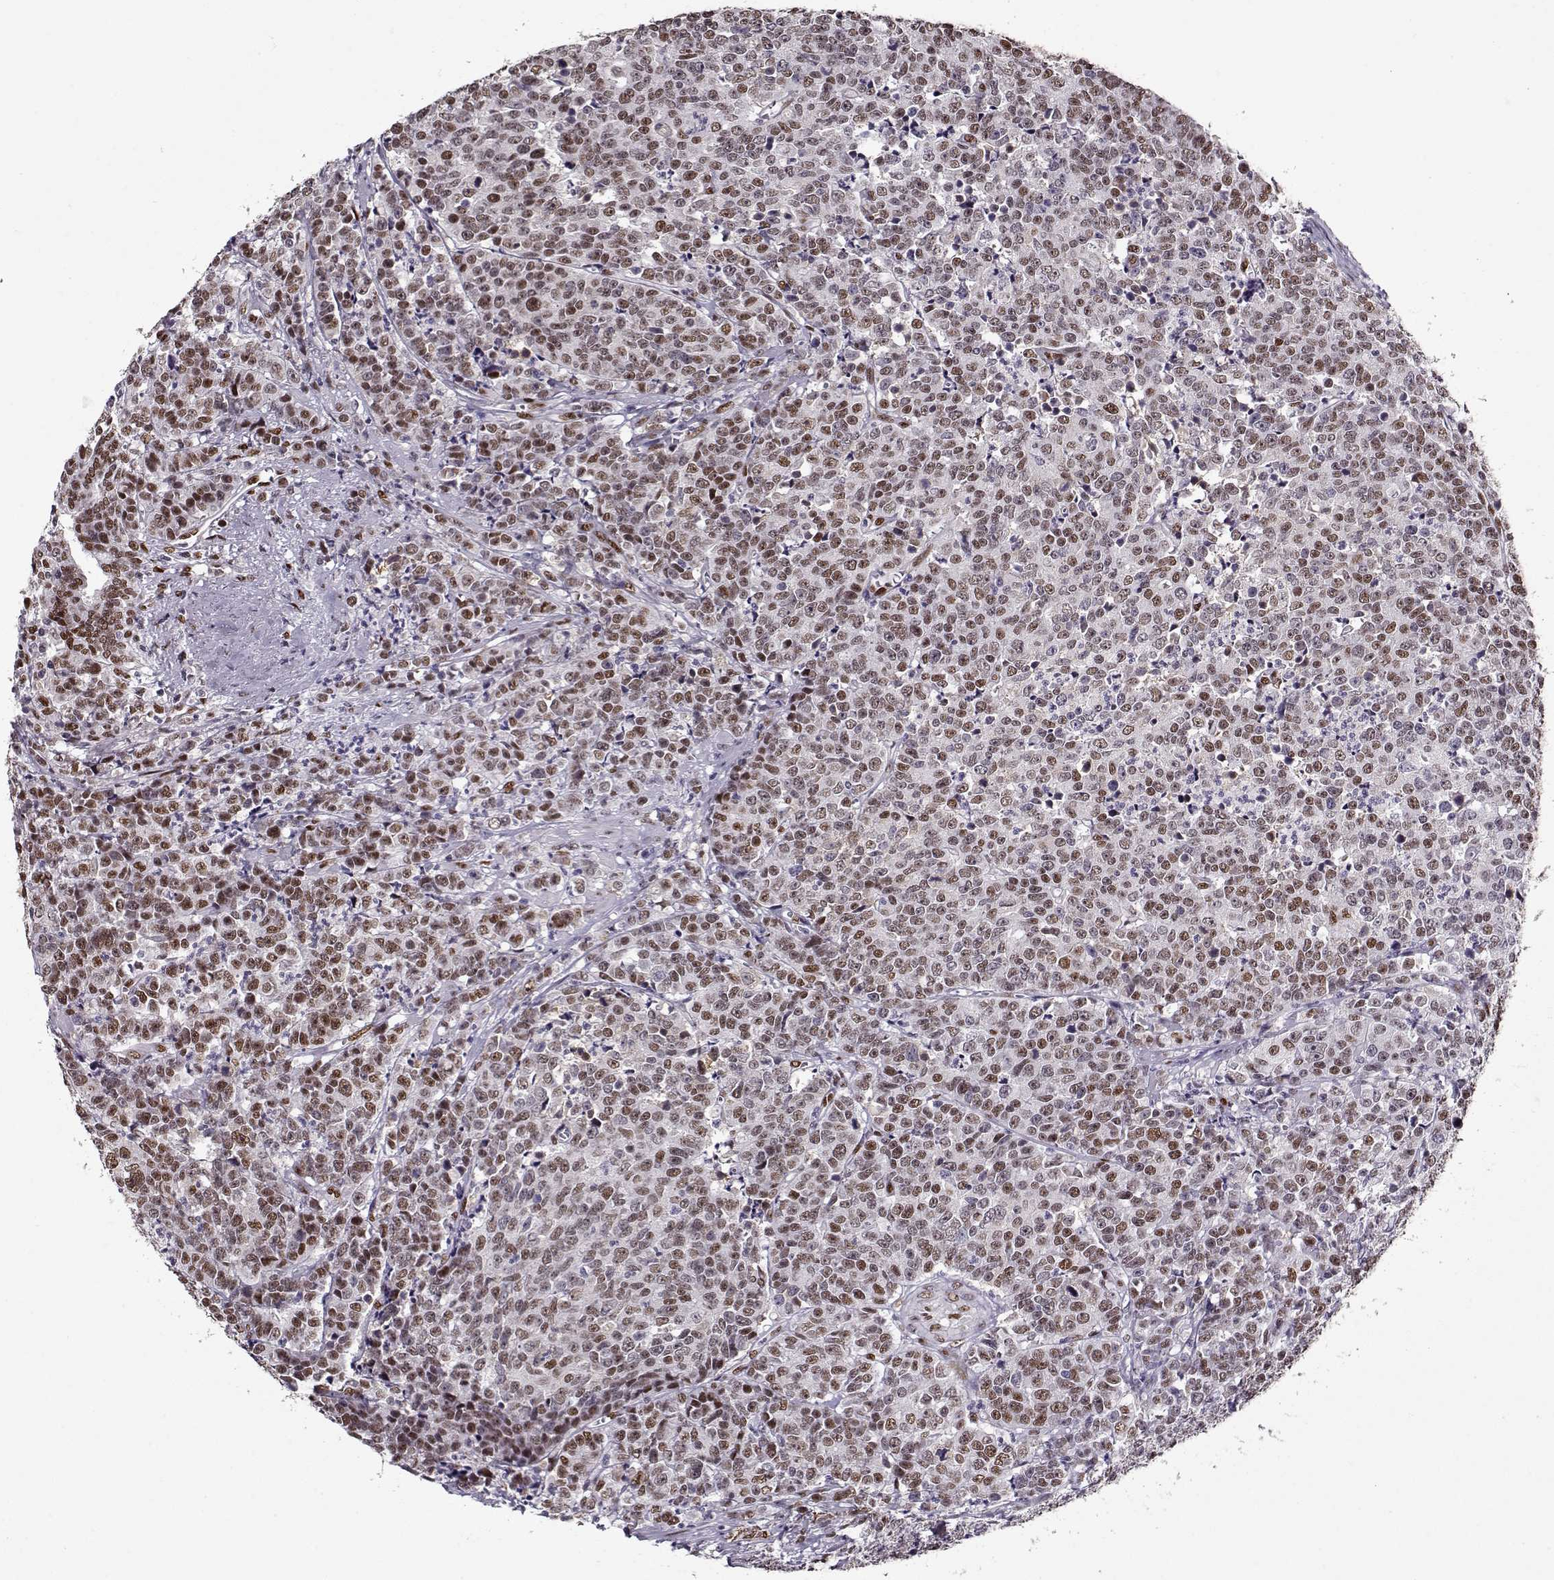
{"staining": {"intensity": "moderate", "quantity": "25%-75%", "location": "nuclear"}, "tissue": "prostate cancer", "cell_type": "Tumor cells", "image_type": "cancer", "snomed": [{"axis": "morphology", "description": "Adenocarcinoma, NOS"}, {"axis": "topography", "description": "Prostate"}], "caption": "A brown stain labels moderate nuclear positivity of a protein in prostate cancer tumor cells.", "gene": "PRMT8", "patient": {"sex": "male", "age": 67}}